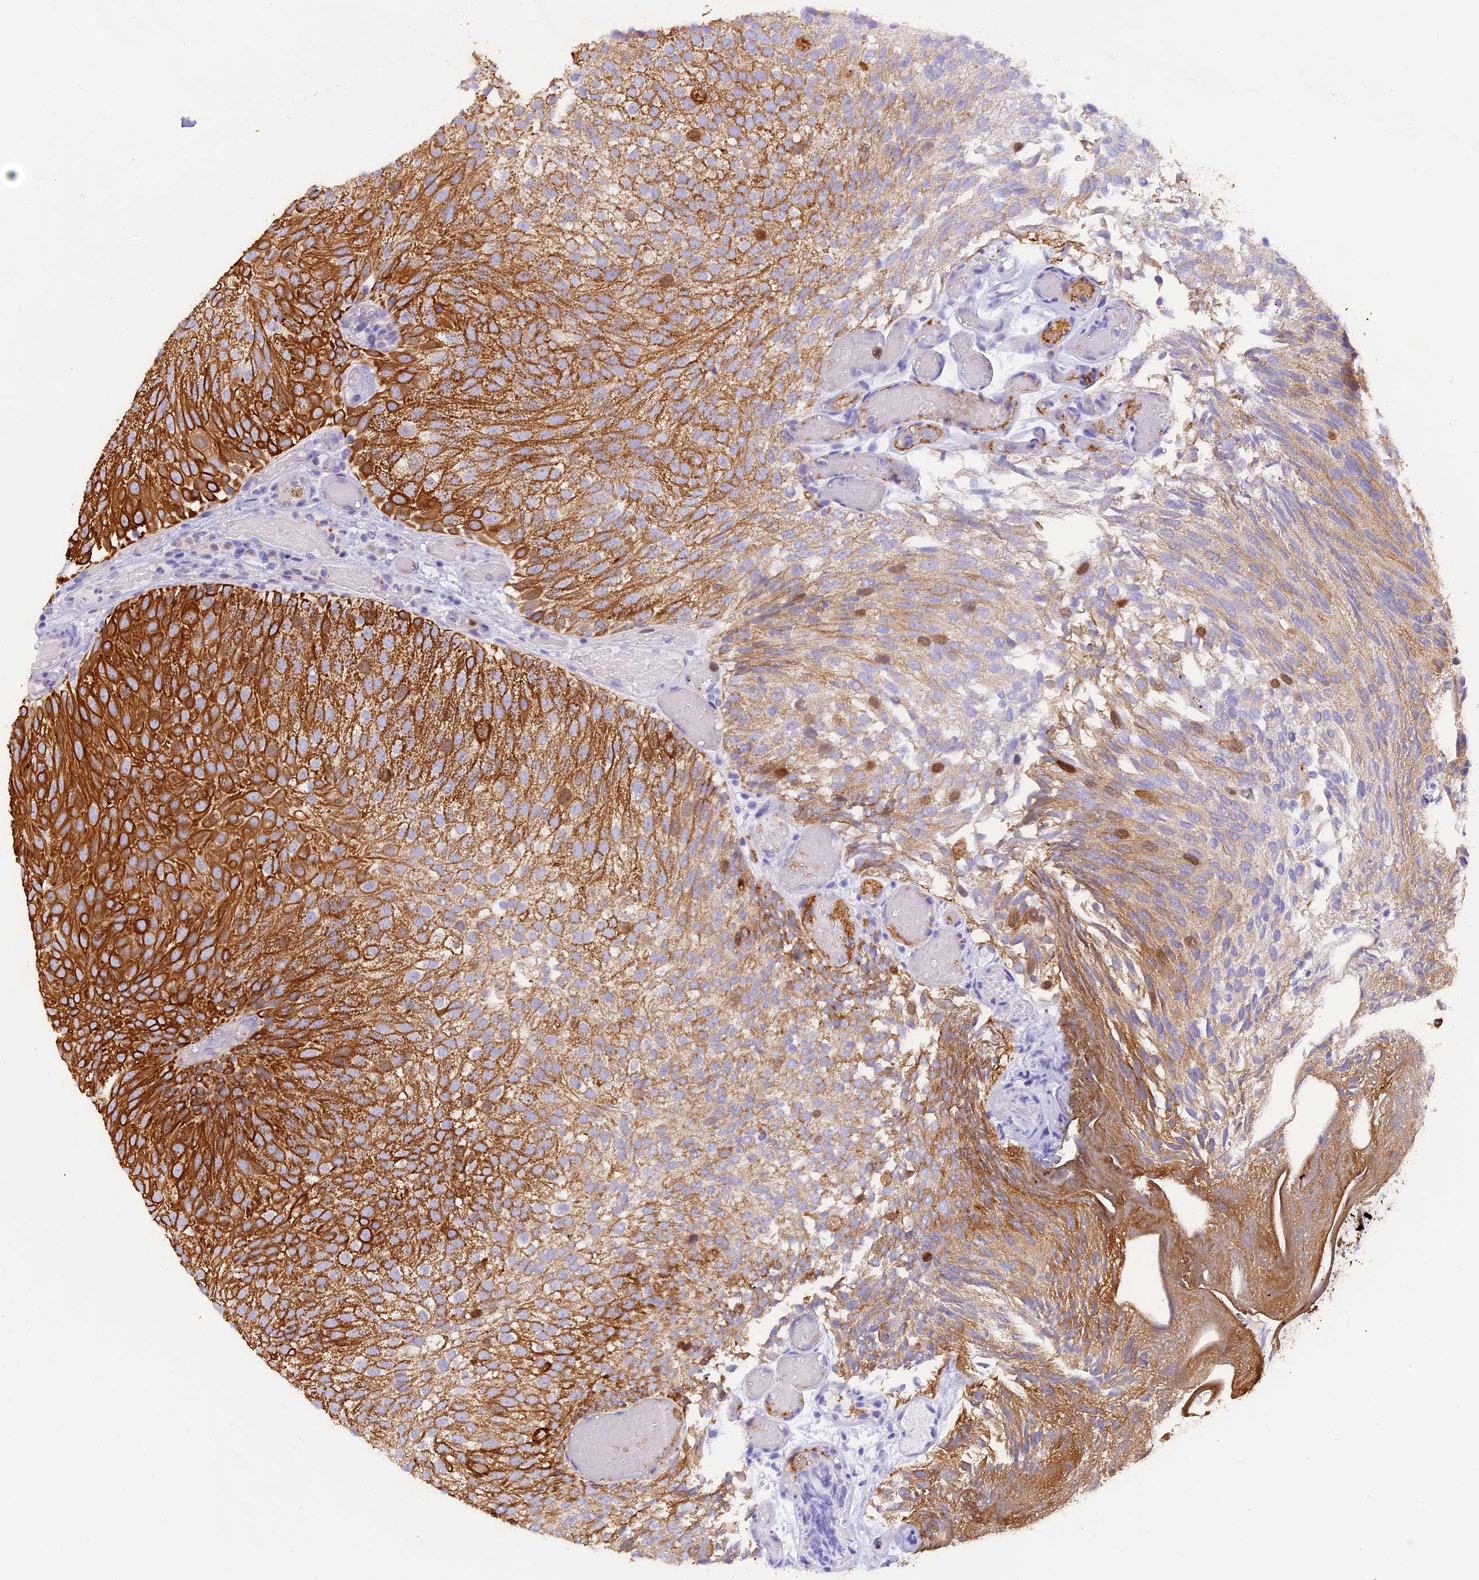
{"staining": {"intensity": "strong", "quantity": ">75%", "location": "cytoplasmic/membranous"}, "tissue": "urothelial cancer", "cell_type": "Tumor cells", "image_type": "cancer", "snomed": [{"axis": "morphology", "description": "Urothelial carcinoma, Low grade"}, {"axis": "topography", "description": "Urinary bladder"}], "caption": "Approximately >75% of tumor cells in human low-grade urothelial carcinoma exhibit strong cytoplasmic/membranous protein expression as visualized by brown immunohistochemical staining.", "gene": "PKIA", "patient": {"sex": "male", "age": 78}}